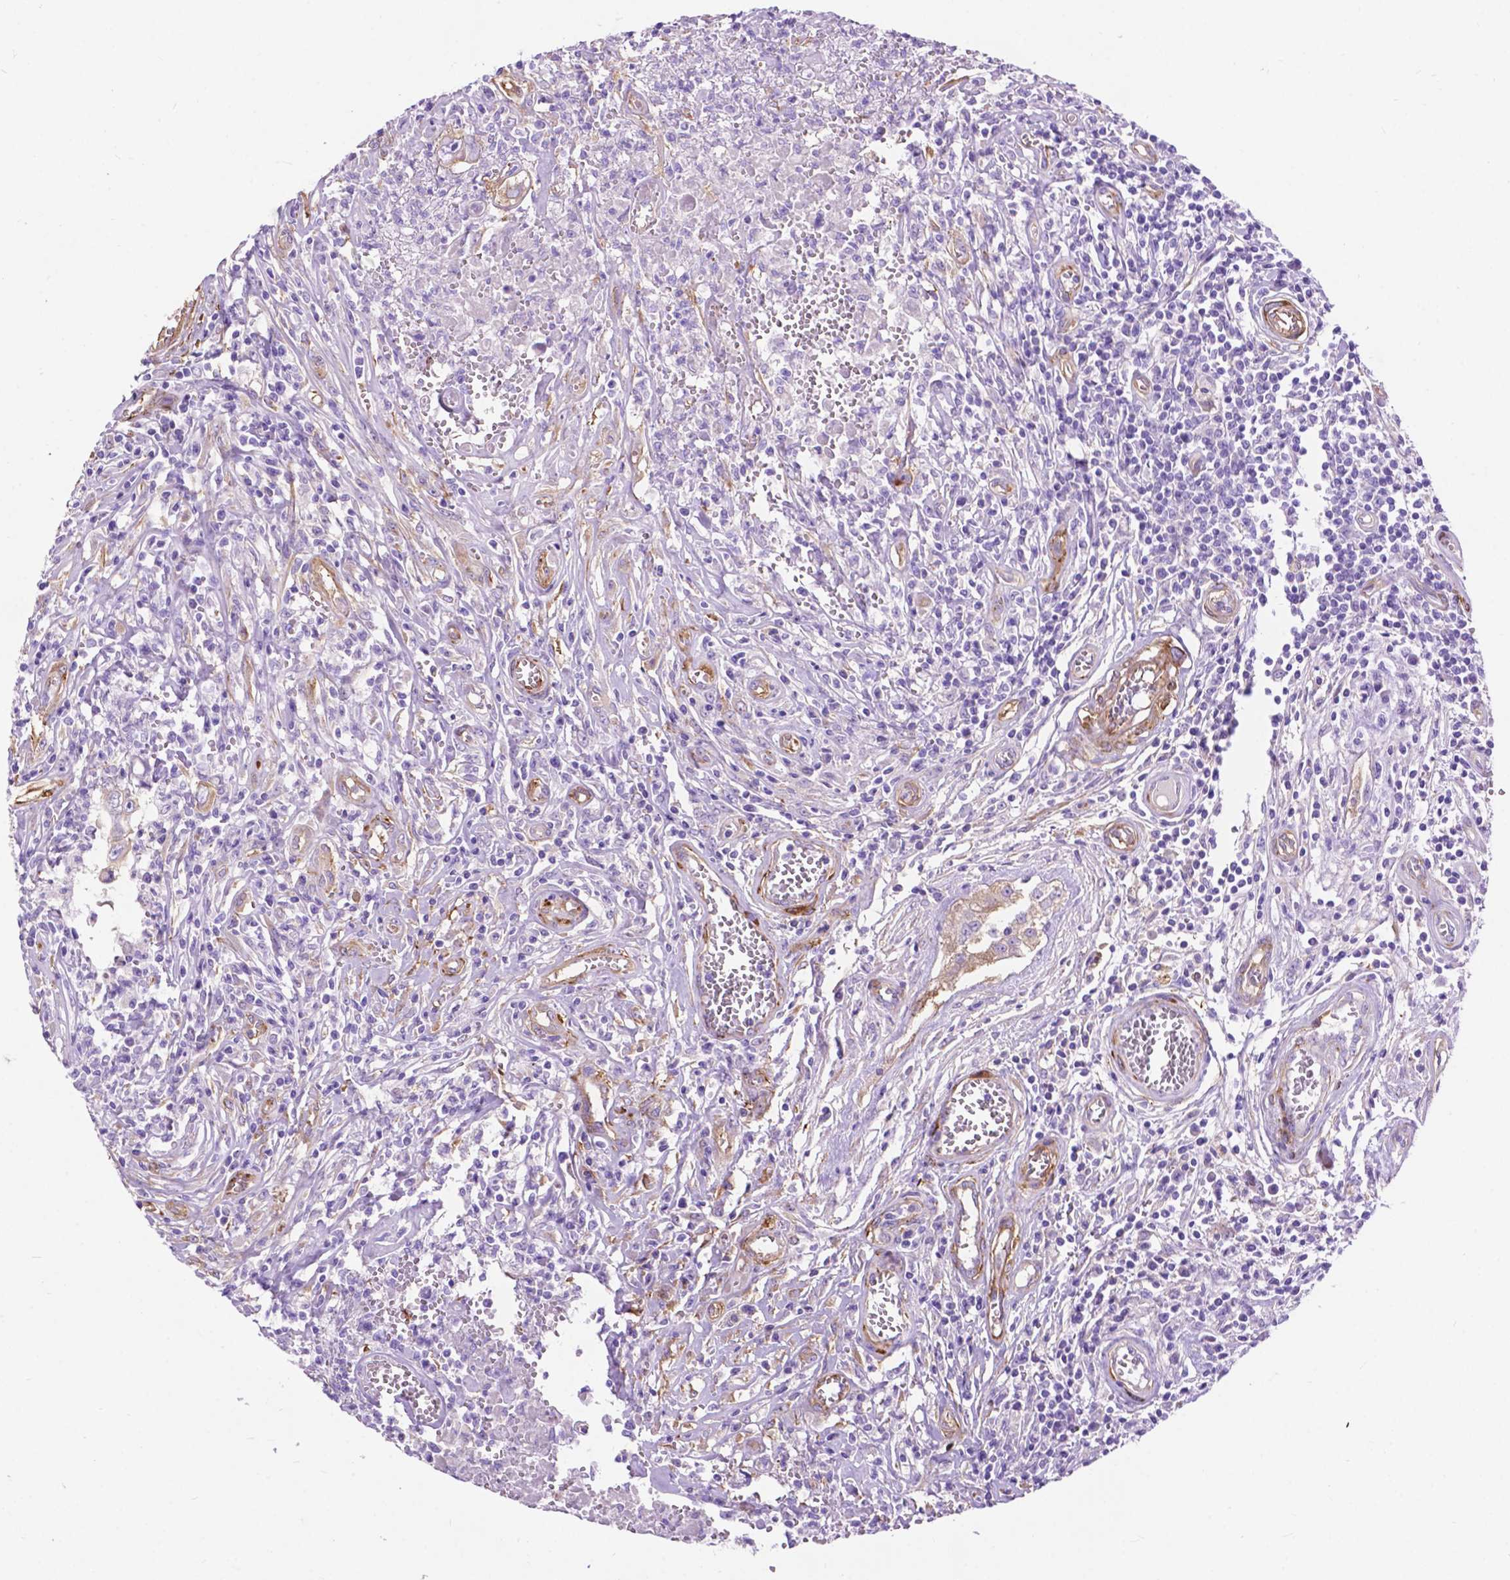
{"staining": {"intensity": "weak", "quantity": ">75%", "location": "cytoplasmic/membranous"}, "tissue": "testis cancer", "cell_type": "Tumor cells", "image_type": "cancer", "snomed": [{"axis": "morphology", "description": "Carcinoma, Embryonal, NOS"}, {"axis": "topography", "description": "Testis"}], "caption": "The immunohistochemical stain highlights weak cytoplasmic/membranous staining in tumor cells of testis cancer (embryonal carcinoma) tissue. (DAB IHC, brown staining for protein, blue staining for nuclei).", "gene": "PCDHA12", "patient": {"sex": "male", "age": 36}}